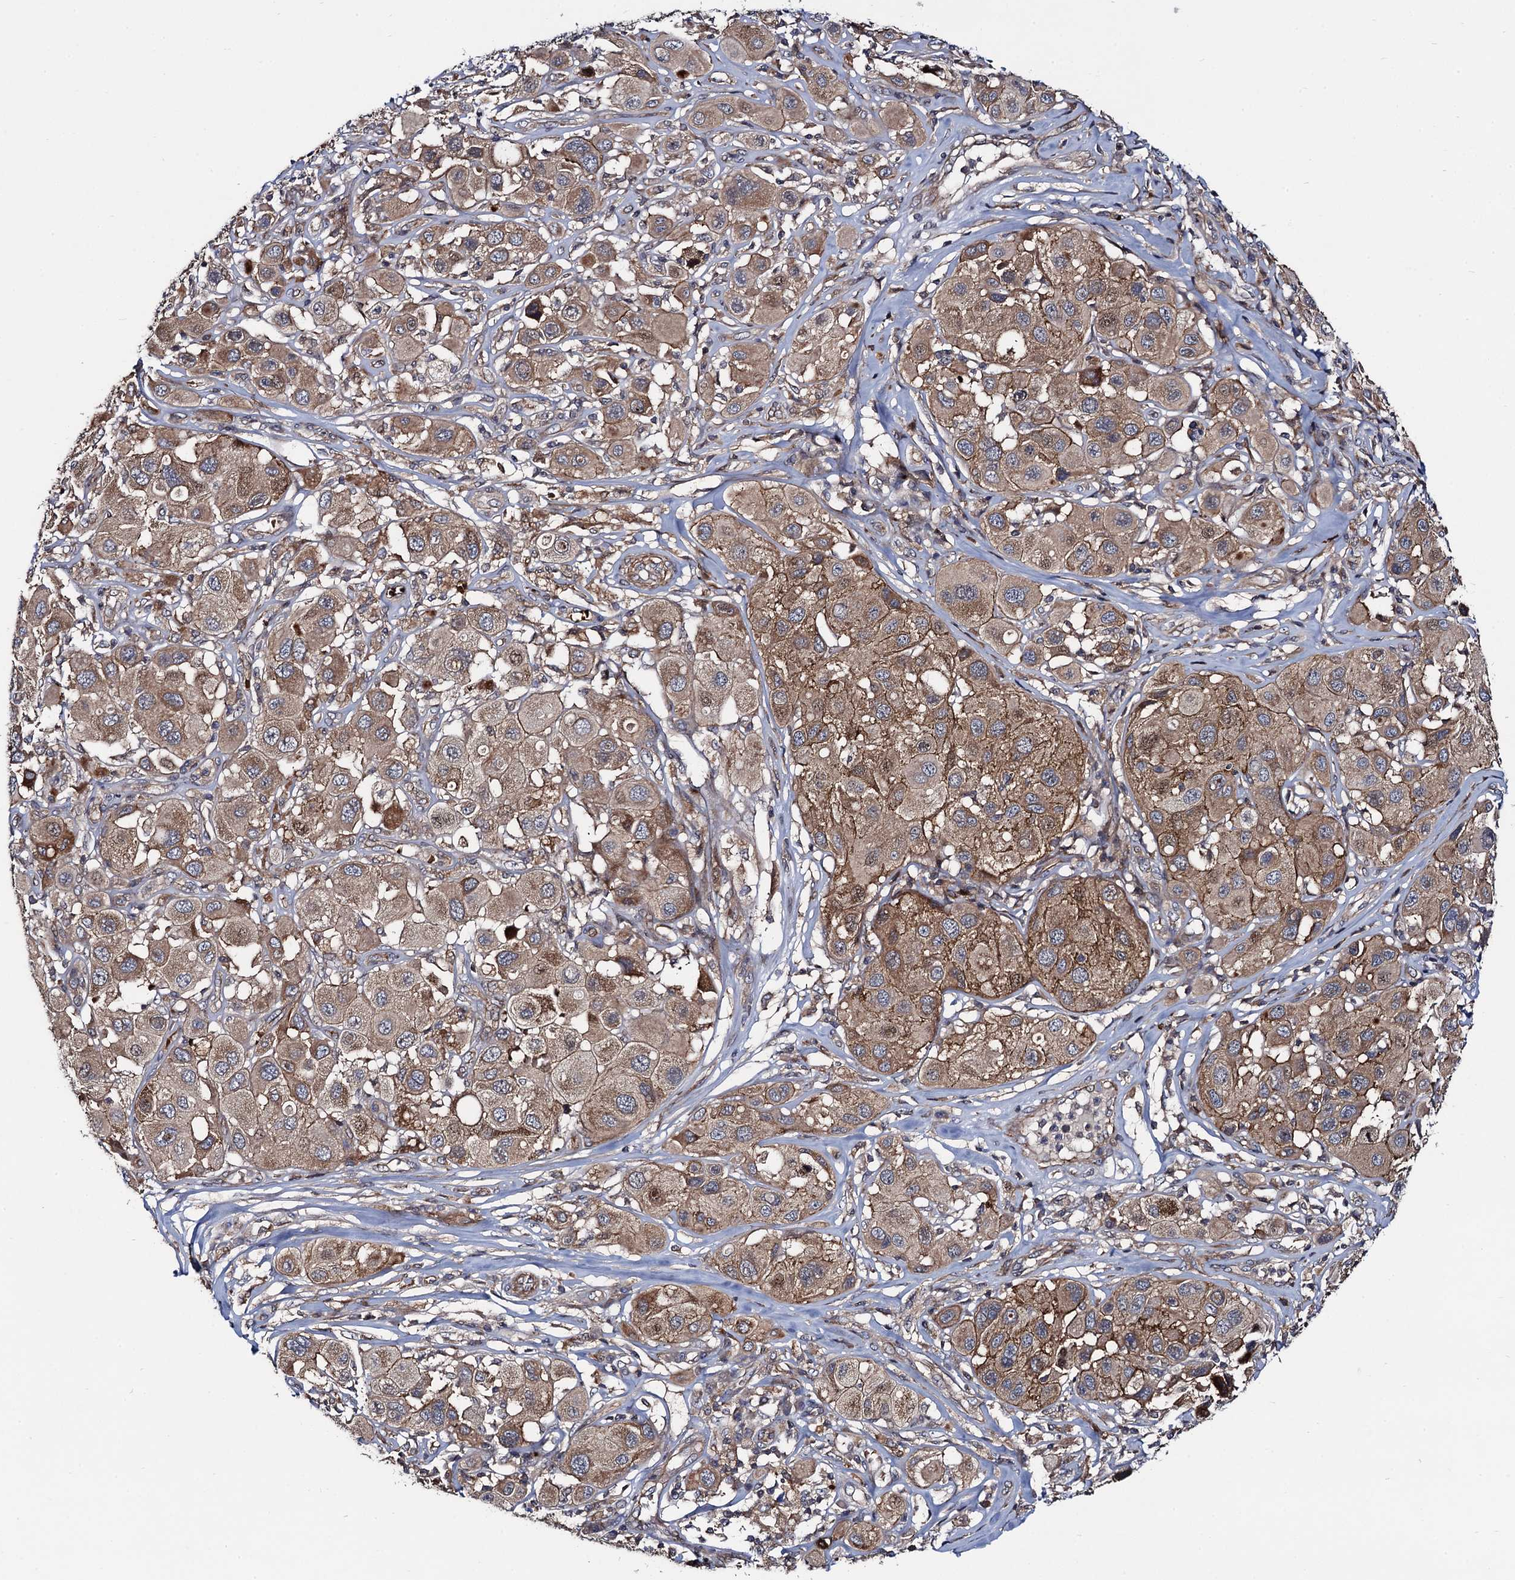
{"staining": {"intensity": "weak", "quantity": ">75%", "location": "cytoplasmic/membranous"}, "tissue": "melanoma", "cell_type": "Tumor cells", "image_type": "cancer", "snomed": [{"axis": "morphology", "description": "Malignant melanoma, Metastatic site"}, {"axis": "topography", "description": "Skin"}], "caption": "Weak cytoplasmic/membranous staining for a protein is appreciated in approximately >75% of tumor cells of melanoma using immunohistochemistry.", "gene": "KXD1", "patient": {"sex": "male", "age": 41}}